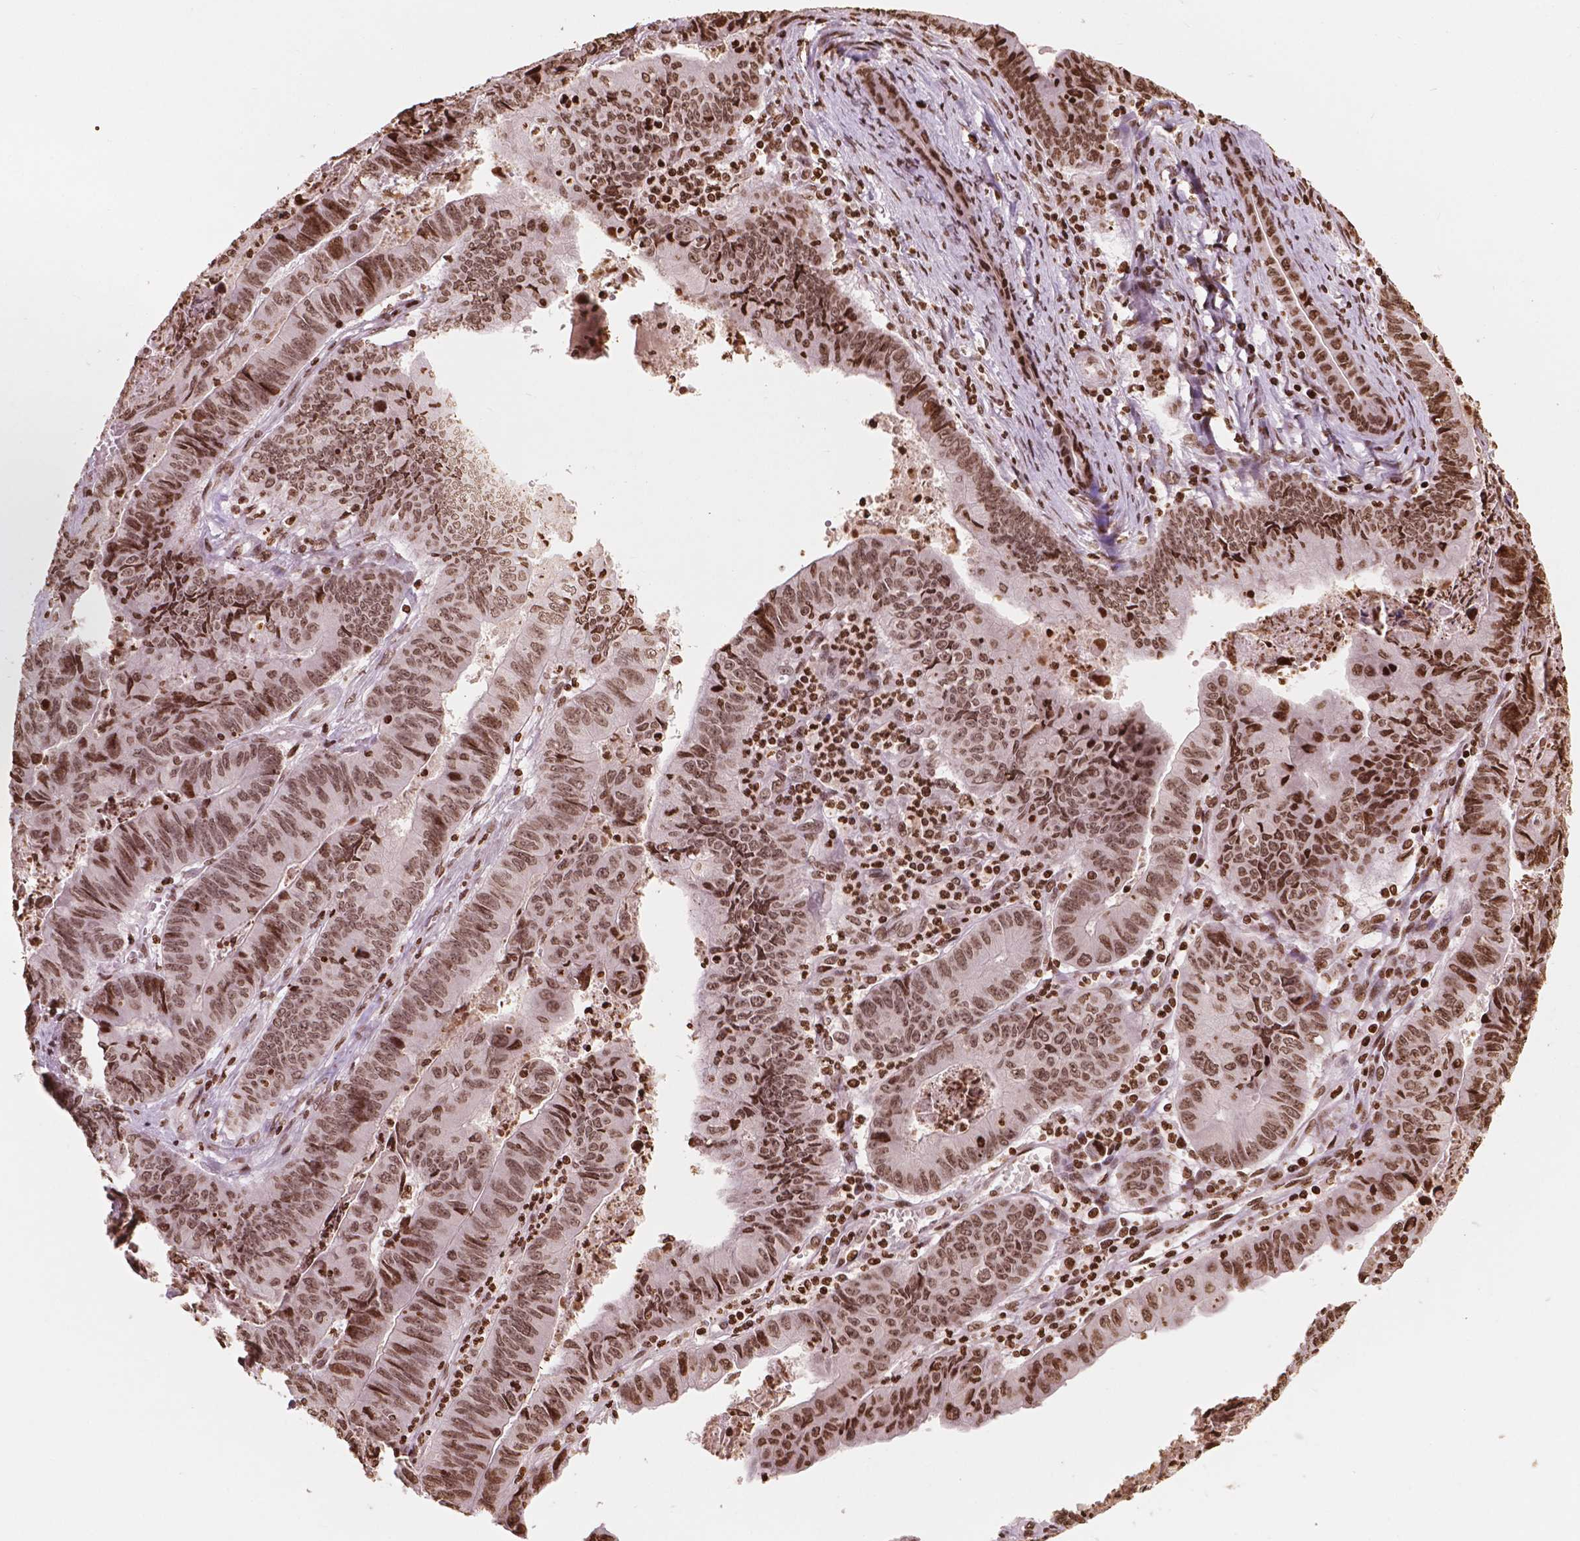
{"staining": {"intensity": "moderate", "quantity": ">75%", "location": "nuclear"}, "tissue": "stomach cancer", "cell_type": "Tumor cells", "image_type": "cancer", "snomed": [{"axis": "morphology", "description": "Adenocarcinoma, NOS"}, {"axis": "topography", "description": "Stomach, lower"}], "caption": "A photomicrograph showing moderate nuclear expression in about >75% of tumor cells in adenocarcinoma (stomach), as visualized by brown immunohistochemical staining.", "gene": "H3C7", "patient": {"sex": "male", "age": 77}}